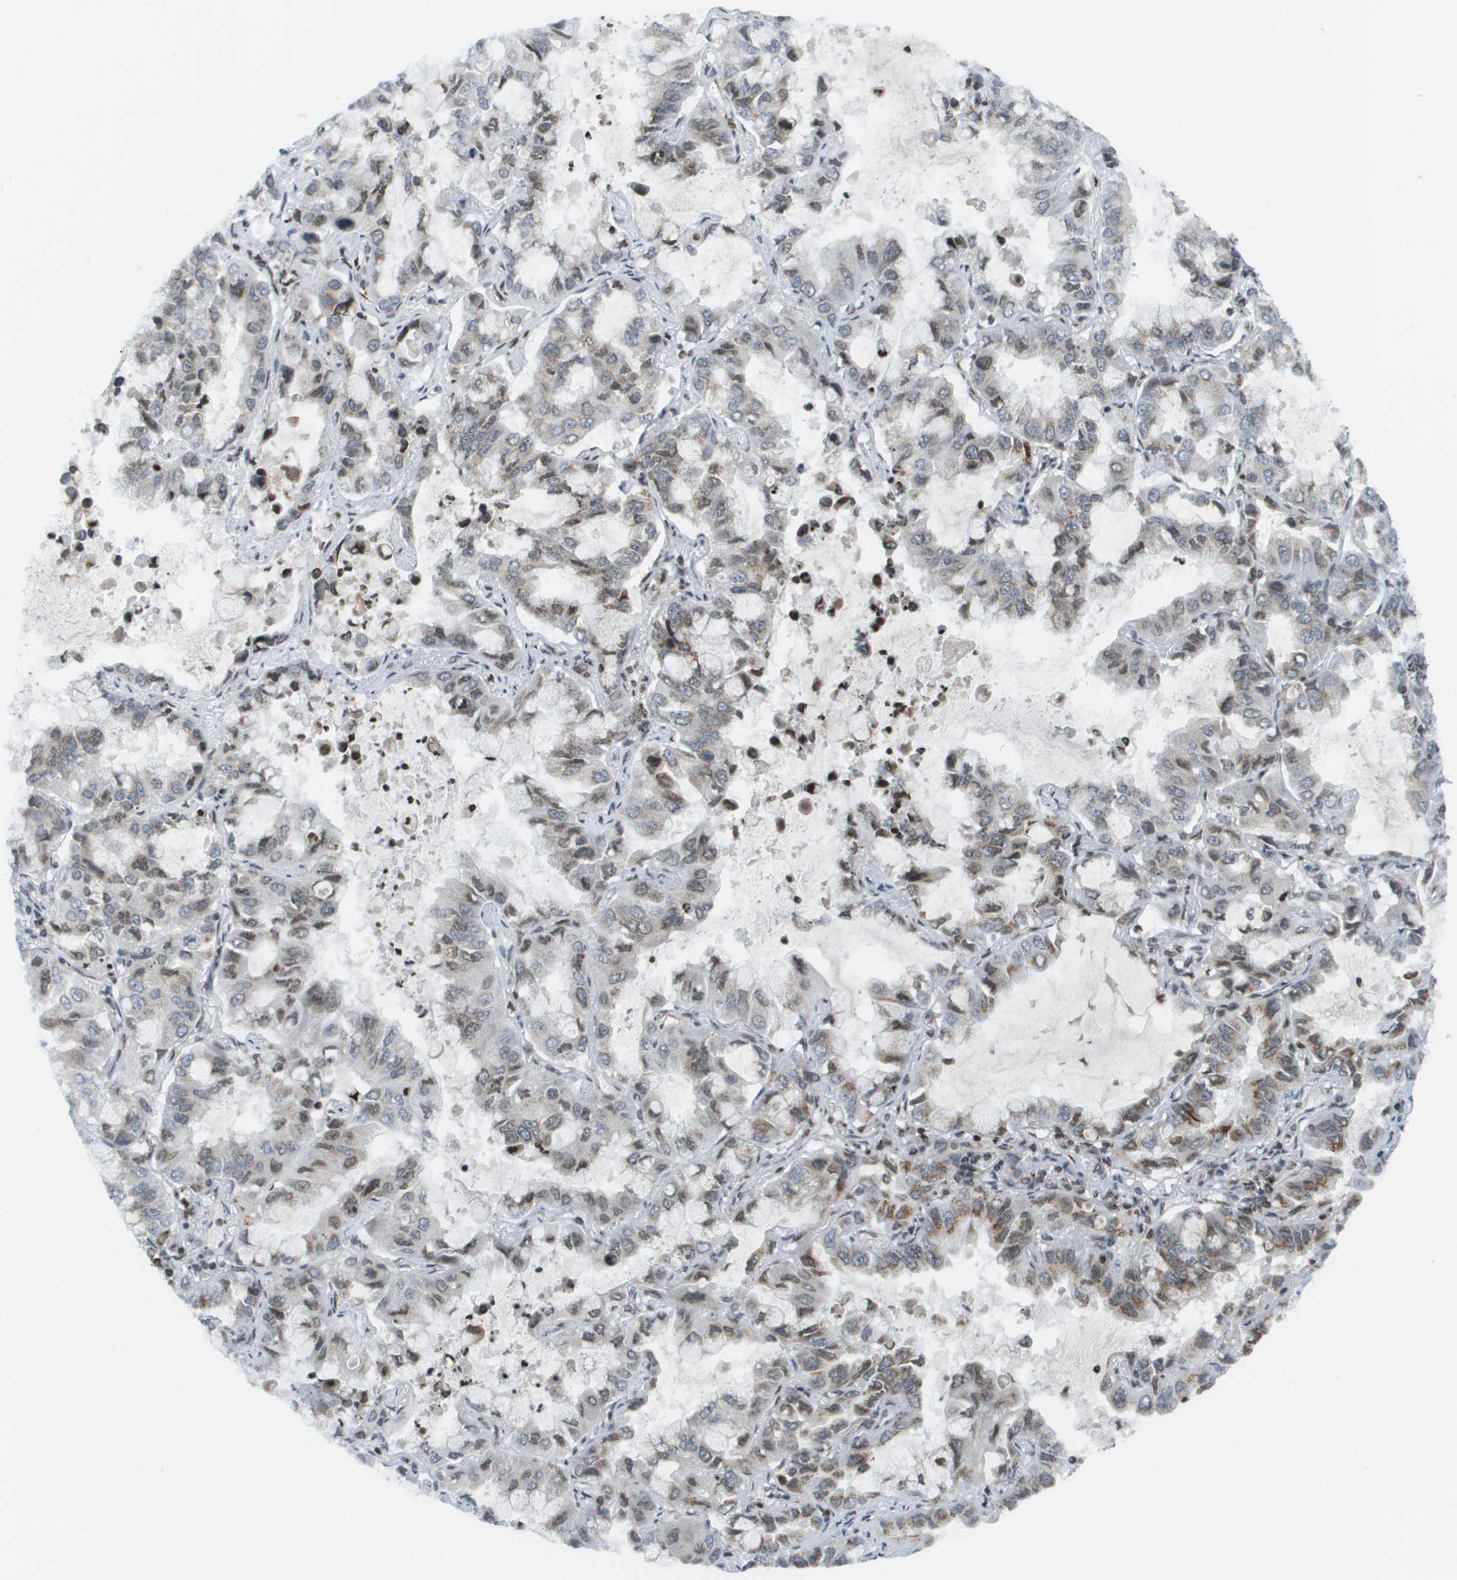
{"staining": {"intensity": "moderate", "quantity": "25%-75%", "location": "cytoplasmic/membranous"}, "tissue": "lung cancer", "cell_type": "Tumor cells", "image_type": "cancer", "snomed": [{"axis": "morphology", "description": "Adenocarcinoma, NOS"}, {"axis": "topography", "description": "Lung"}], "caption": "The photomicrograph reveals a brown stain indicating the presence of a protein in the cytoplasmic/membranous of tumor cells in adenocarcinoma (lung).", "gene": "EVC", "patient": {"sex": "male", "age": 64}}